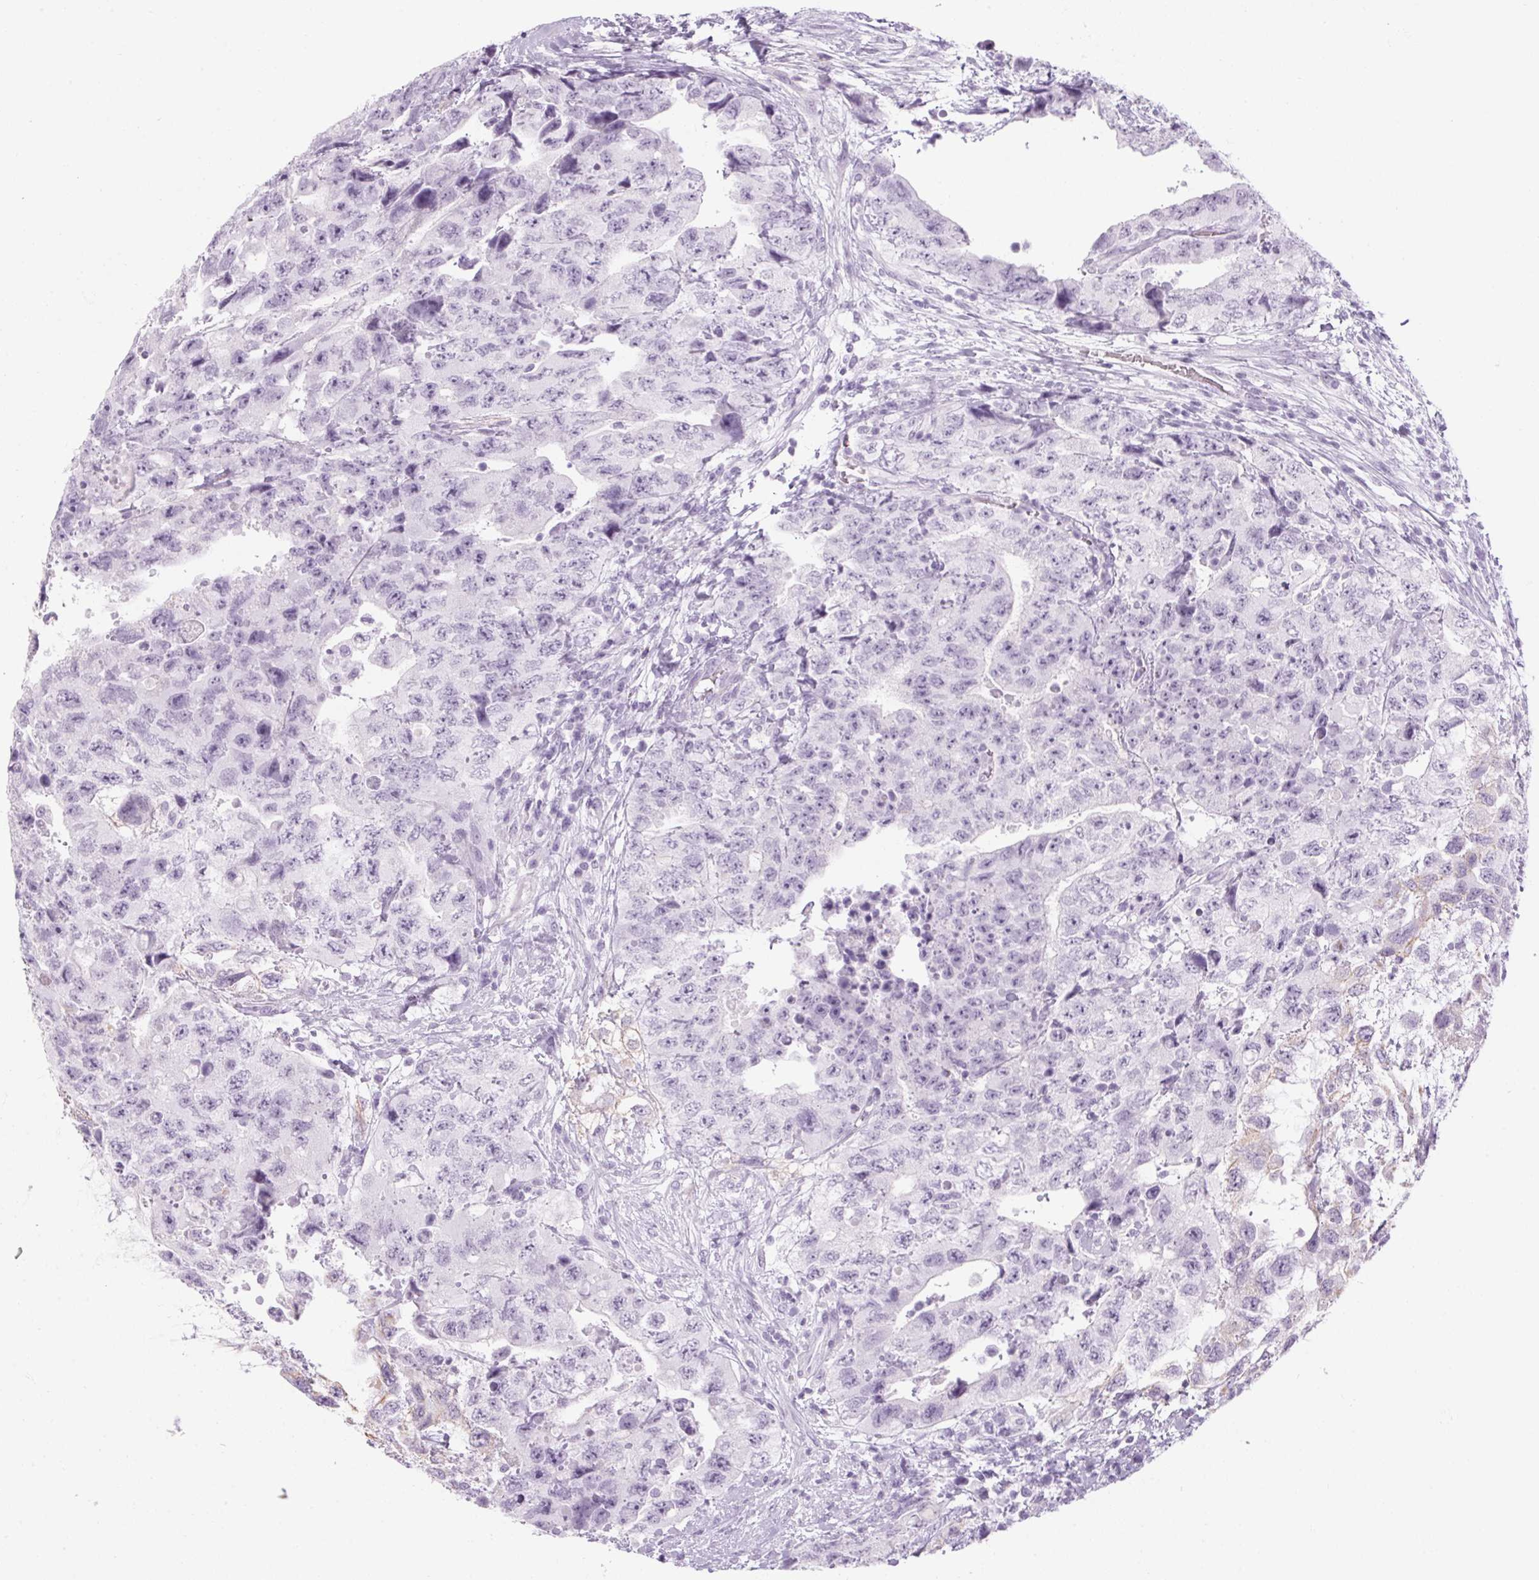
{"staining": {"intensity": "negative", "quantity": "none", "location": "none"}, "tissue": "testis cancer", "cell_type": "Tumor cells", "image_type": "cancer", "snomed": [{"axis": "morphology", "description": "Carcinoma, Embryonal, NOS"}, {"axis": "topography", "description": "Testis"}], "caption": "Image shows no protein expression in tumor cells of testis embryonal carcinoma tissue. (DAB immunohistochemistry visualized using brightfield microscopy, high magnification).", "gene": "RPTN", "patient": {"sex": "male", "age": 24}}